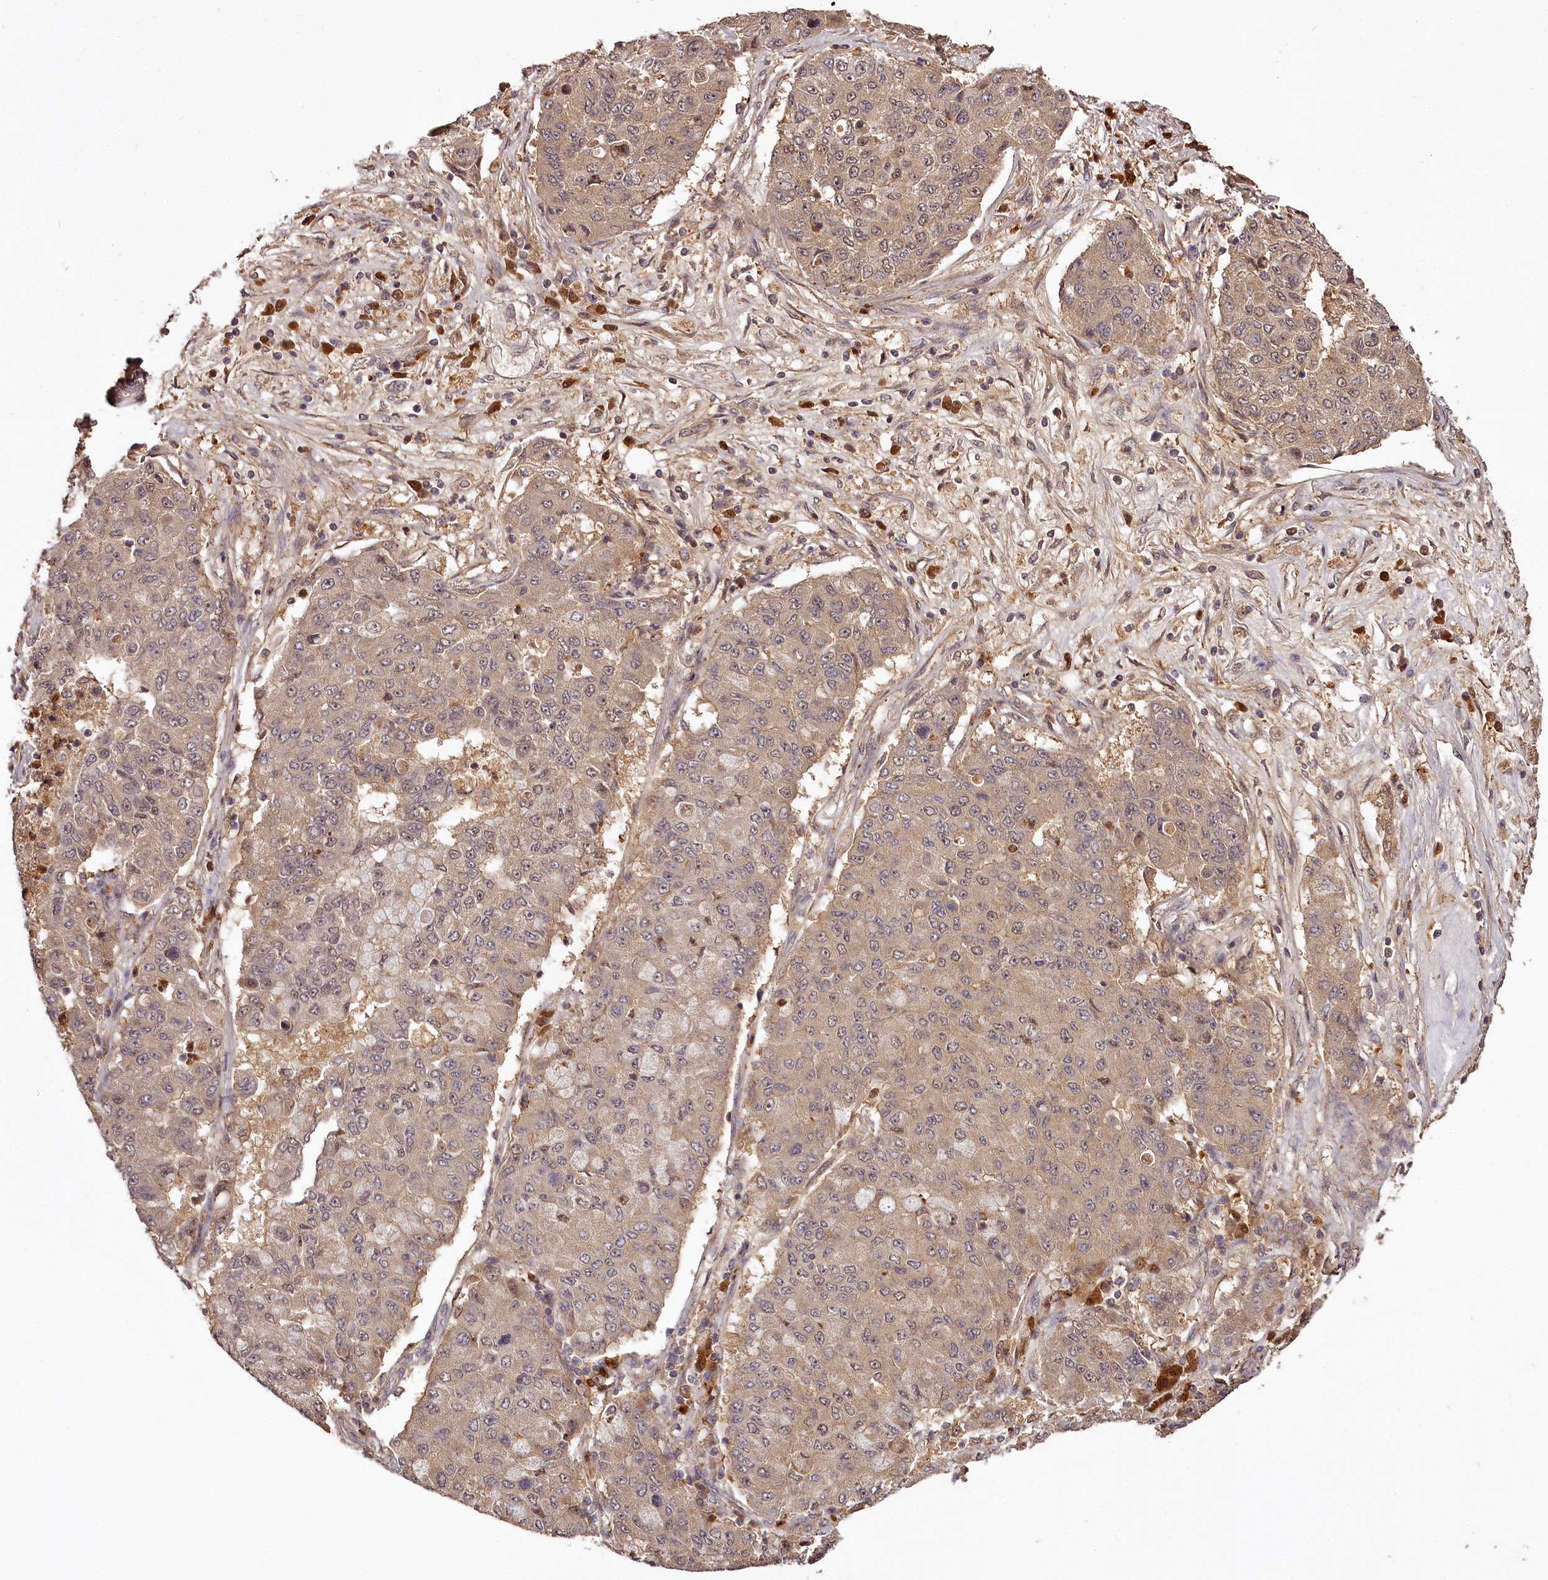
{"staining": {"intensity": "weak", "quantity": "25%-75%", "location": "cytoplasmic/membranous"}, "tissue": "lung cancer", "cell_type": "Tumor cells", "image_type": "cancer", "snomed": [{"axis": "morphology", "description": "Squamous cell carcinoma, NOS"}, {"axis": "topography", "description": "Lung"}], "caption": "This is a micrograph of IHC staining of squamous cell carcinoma (lung), which shows weak expression in the cytoplasmic/membranous of tumor cells.", "gene": "TTC12", "patient": {"sex": "male", "age": 74}}